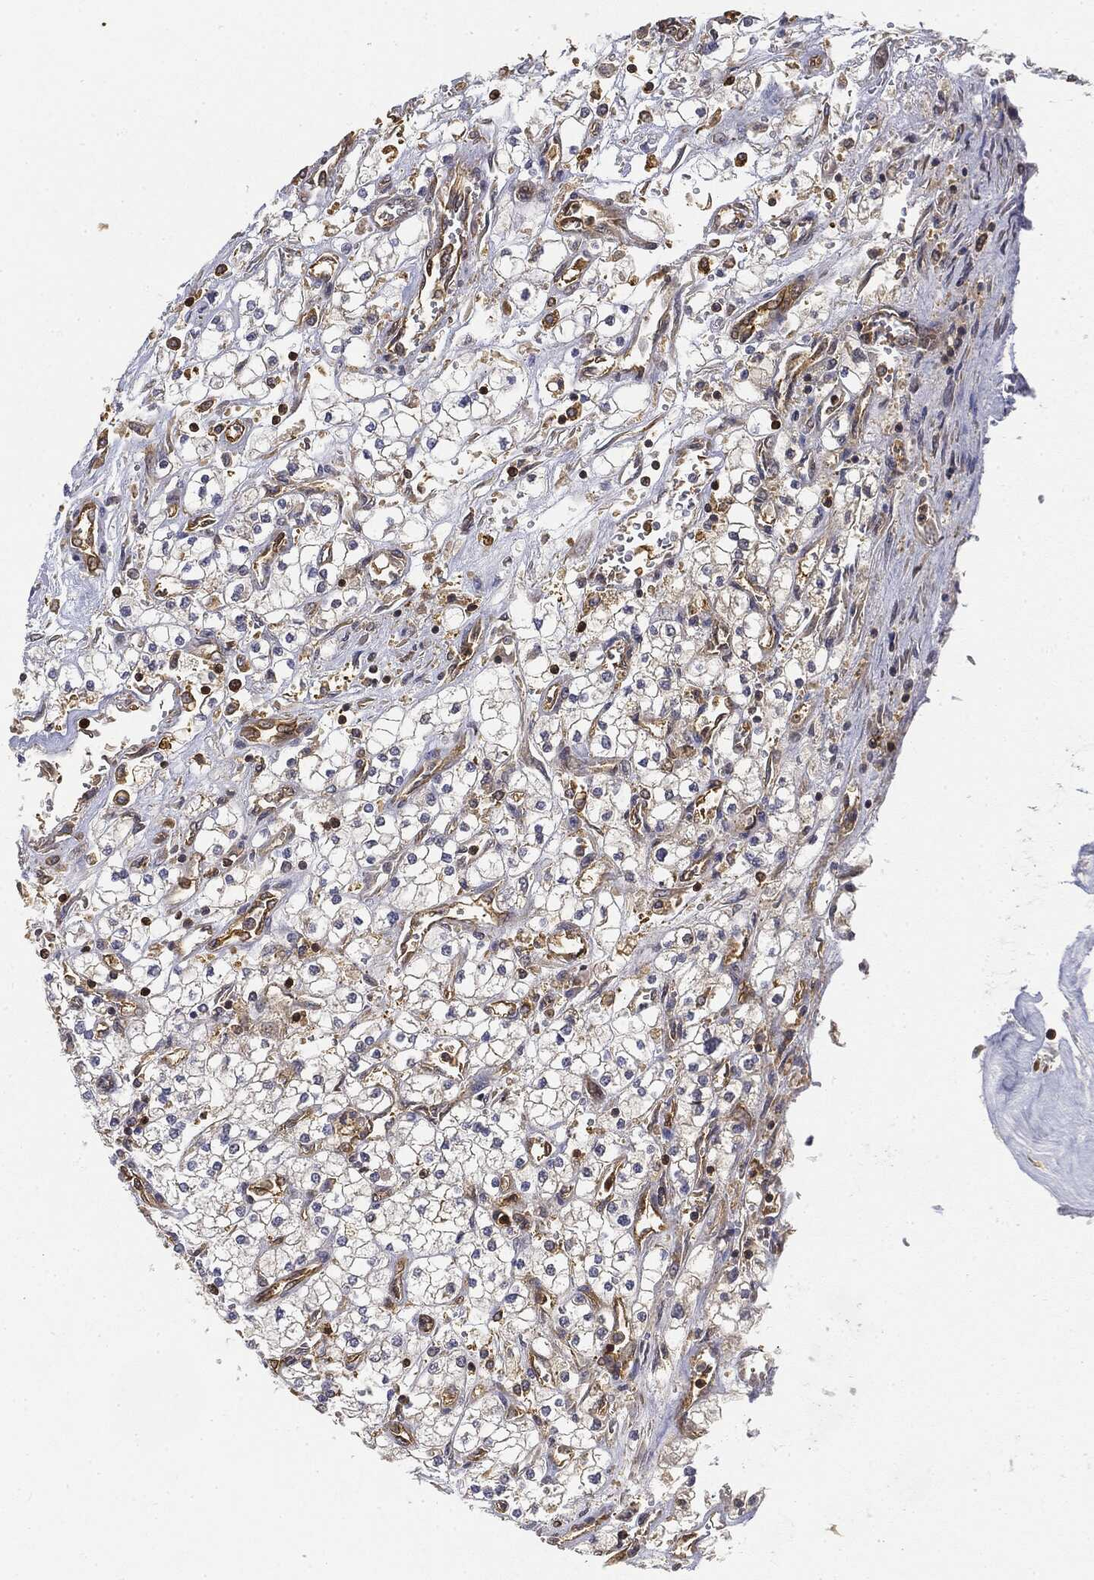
{"staining": {"intensity": "negative", "quantity": "none", "location": "none"}, "tissue": "renal cancer", "cell_type": "Tumor cells", "image_type": "cancer", "snomed": [{"axis": "morphology", "description": "Adenocarcinoma, NOS"}, {"axis": "topography", "description": "Kidney"}], "caption": "There is no significant staining in tumor cells of renal cancer. (Immunohistochemistry, brightfield microscopy, high magnification).", "gene": "WDR1", "patient": {"sex": "male", "age": 80}}